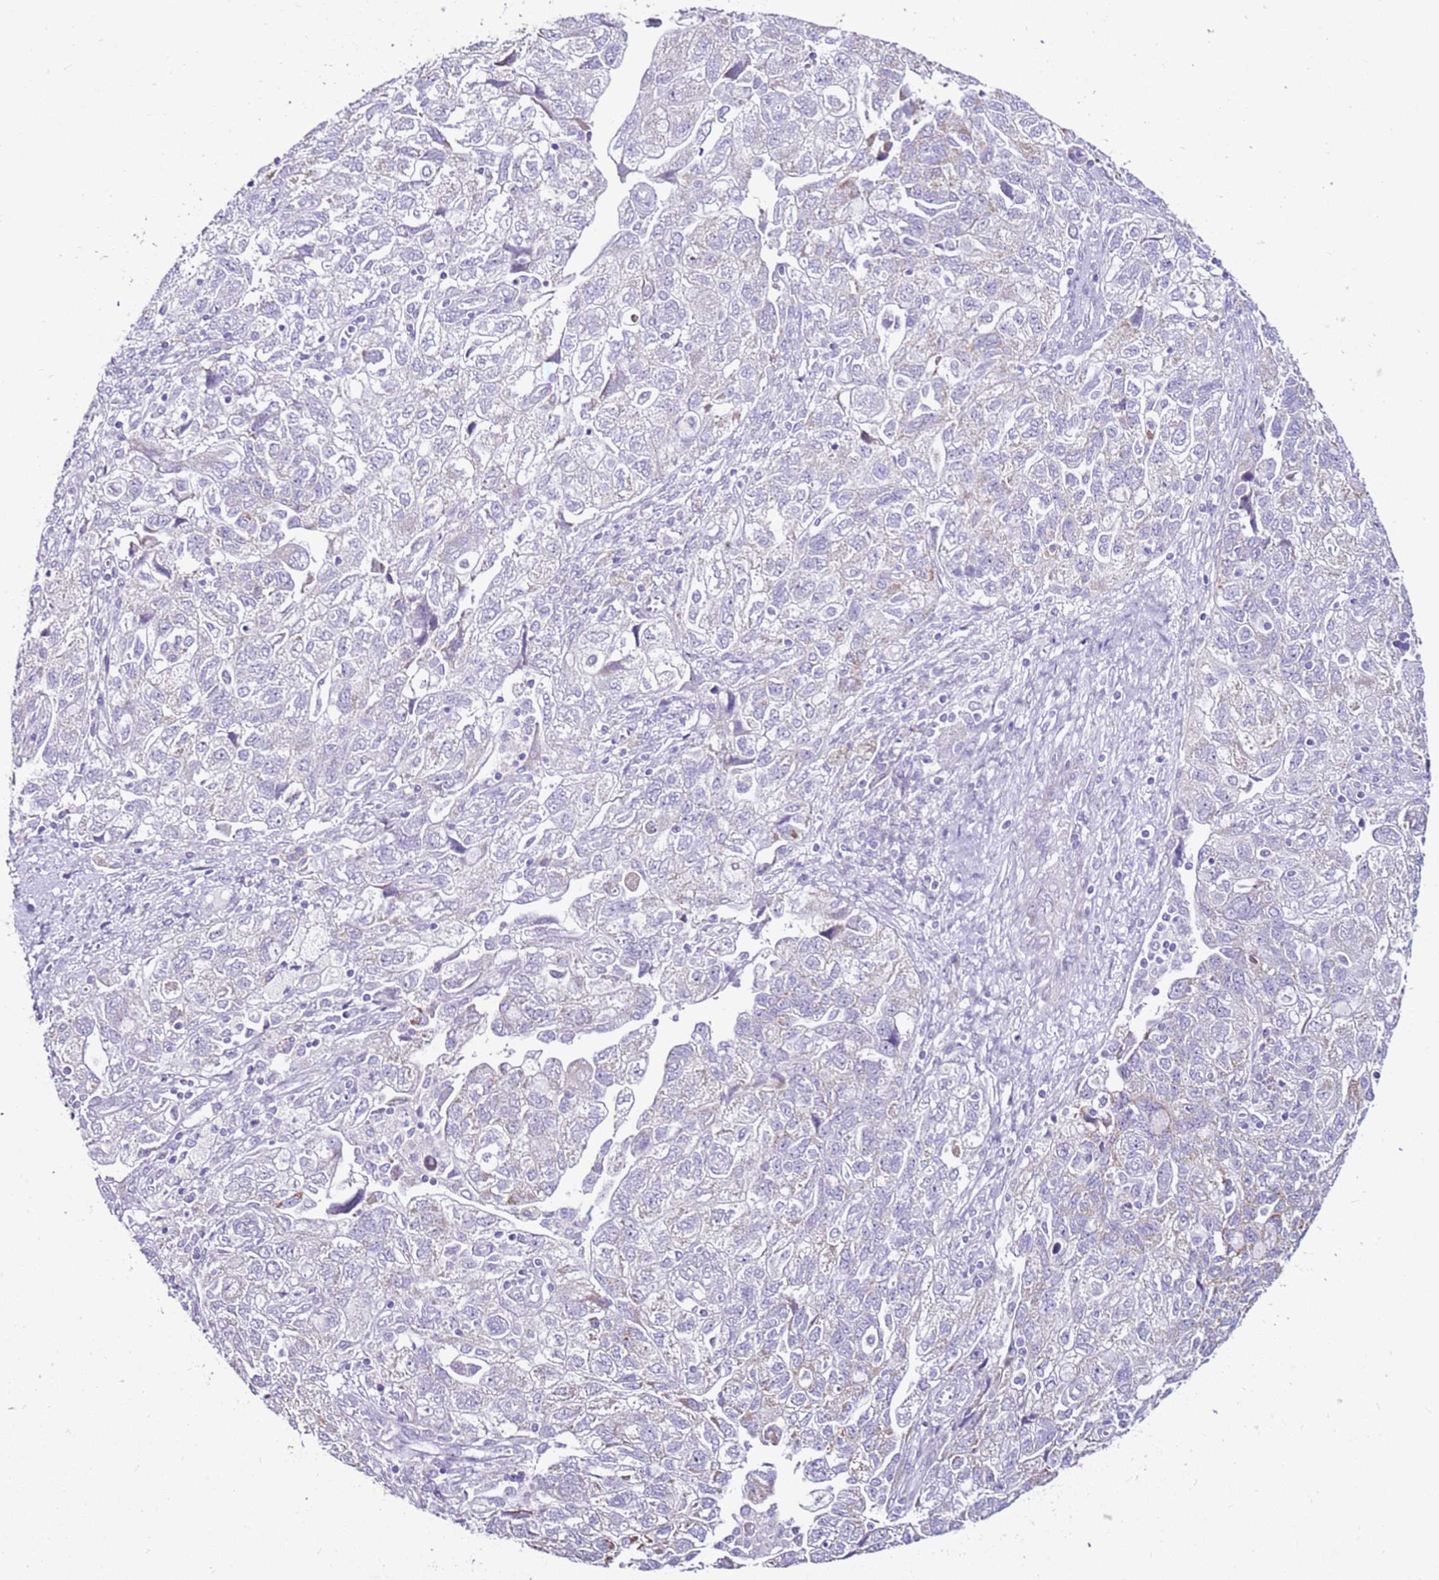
{"staining": {"intensity": "negative", "quantity": "none", "location": "none"}, "tissue": "ovarian cancer", "cell_type": "Tumor cells", "image_type": "cancer", "snomed": [{"axis": "morphology", "description": "Carcinoma, NOS"}, {"axis": "morphology", "description": "Cystadenocarcinoma, serous, NOS"}, {"axis": "topography", "description": "Ovary"}], "caption": "Tumor cells are negative for brown protein staining in ovarian serous cystadenocarcinoma.", "gene": "SLC38A5", "patient": {"sex": "female", "age": 69}}